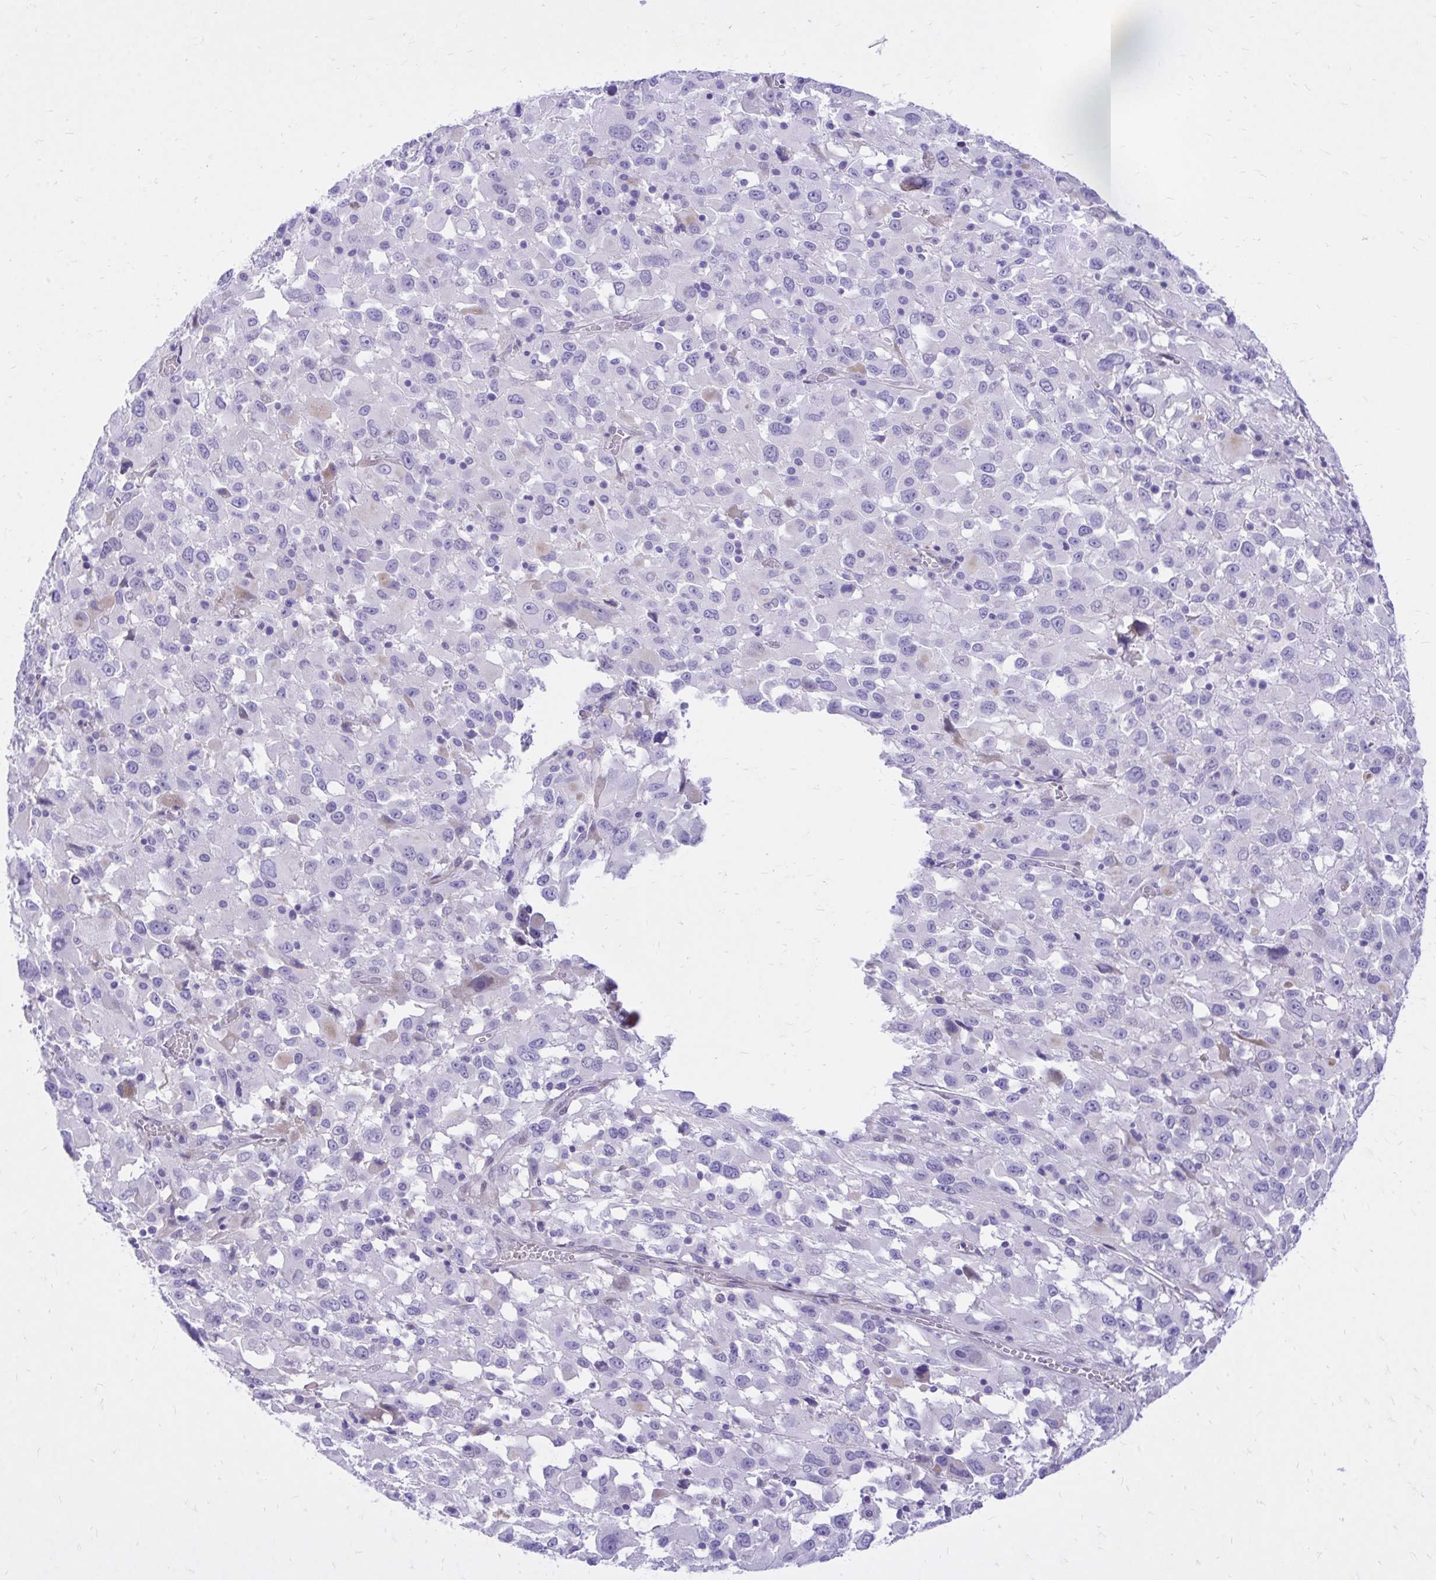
{"staining": {"intensity": "negative", "quantity": "none", "location": "none"}, "tissue": "melanoma", "cell_type": "Tumor cells", "image_type": "cancer", "snomed": [{"axis": "morphology", "description": "Malignant melanoma, Metastatic site"}, {"axis": "topography", "description": "Soft tissue"}], "caption": "Immunohistochemistry histopathology image of neoplastic tissue: human malignant melanoma (metastatic site) stained with DAB (3,3'-diaminobenzidine) reveals no significant protein staining in tumor cells. (IHC, brightfield microscopy, high magnification).", "gene": "ADAMTSL1", "patient": {"sex": "male", "age": 50}}